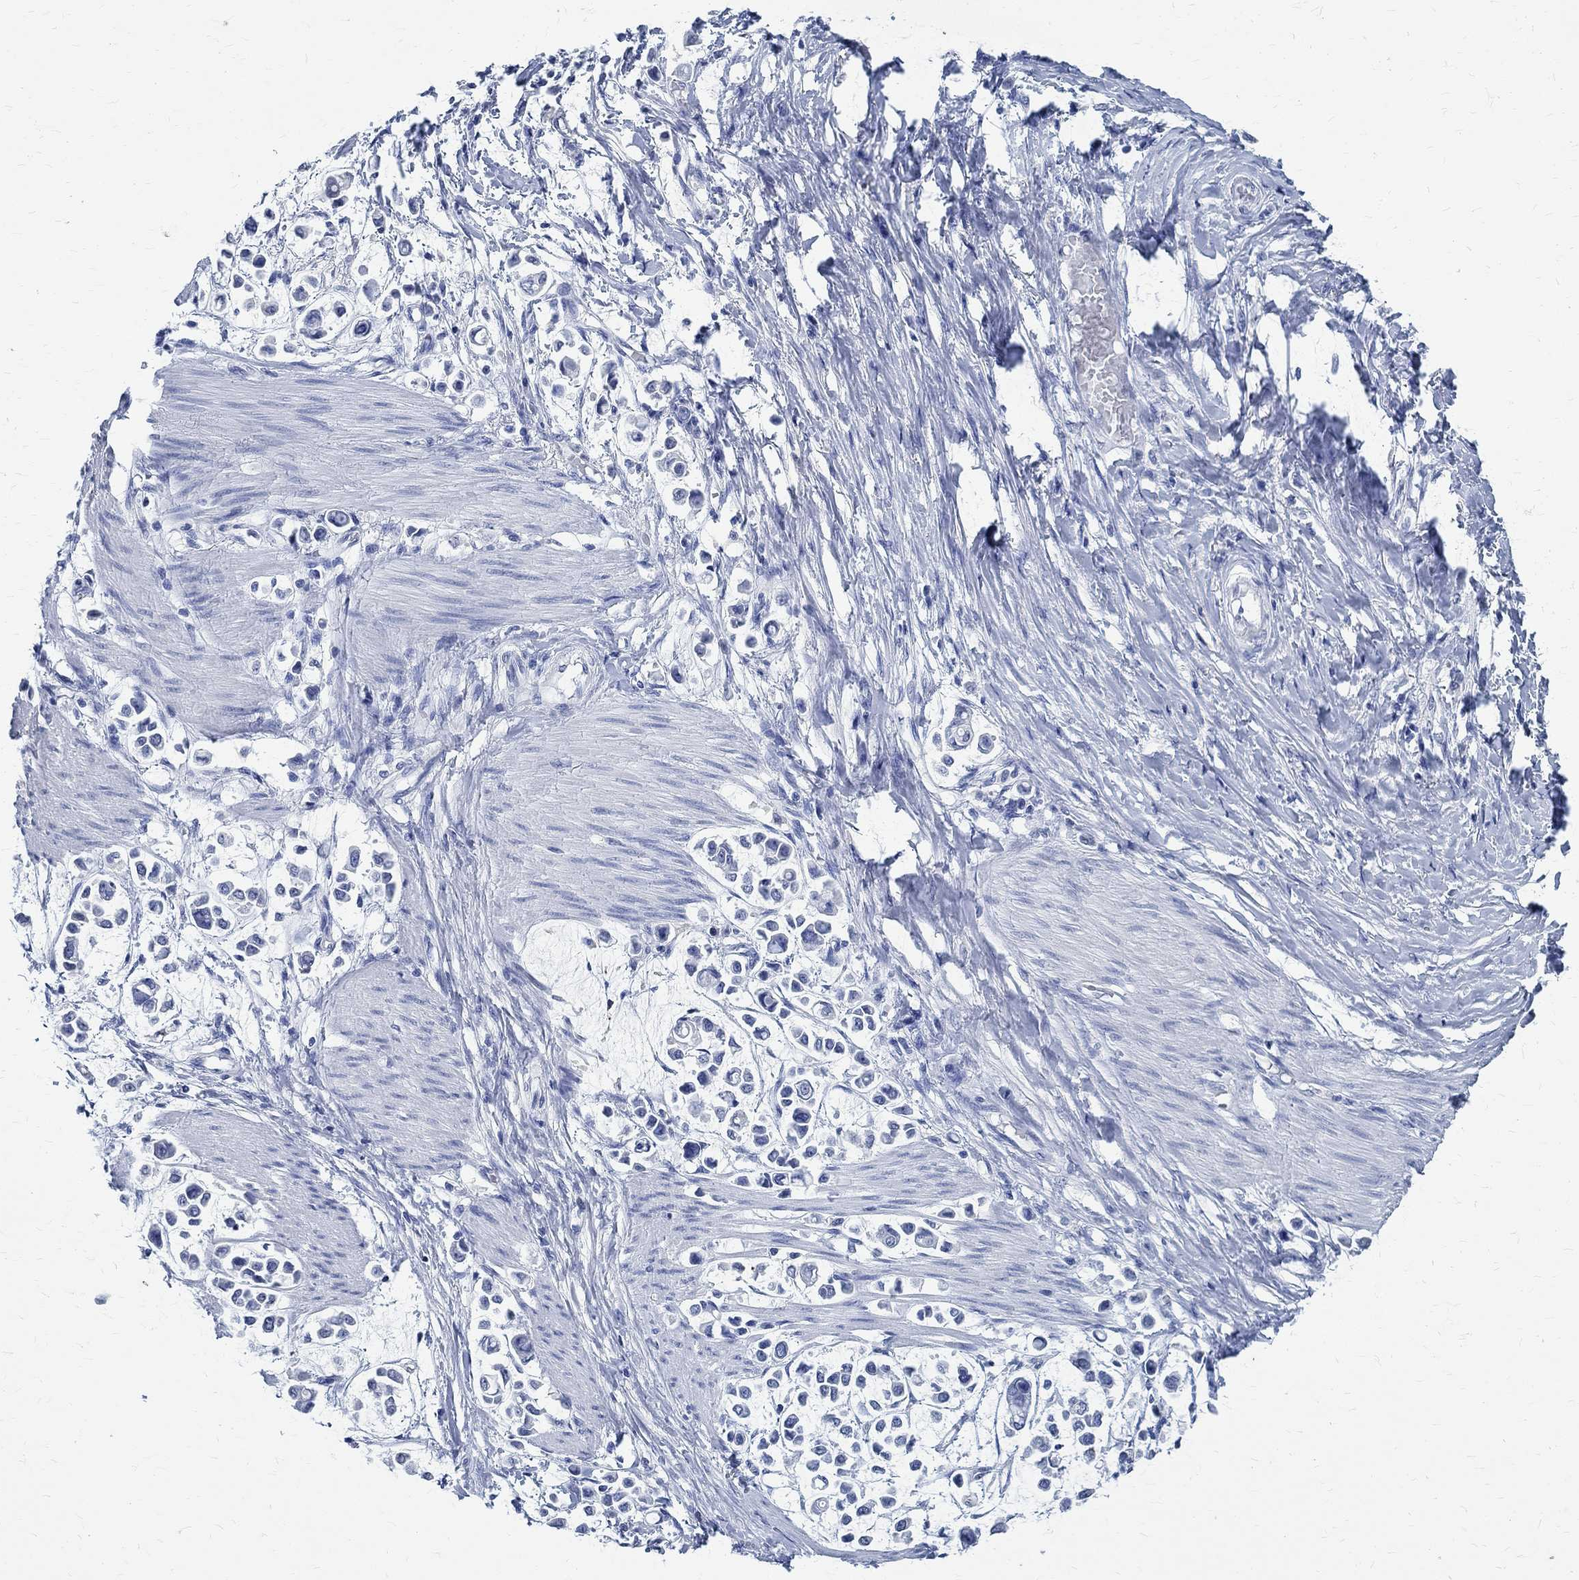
{"staining": {"intensity": "negative", "quantity": "none", "location": "none"}, "tissue": "stomach cancer", "cell_type": "Tumor cells", "image_type": "cancer", "snomed": [{"axis": "morphology", "description": "Adenocarcinoma, NOS"}, {"axis": "topography", "description": "Stomach"}], "caption": "Tumor cells show no significant protein positivity in stomach adenocarcinoma.", "gene": "TMEM221", "patient": {"sex": "male", "age": 82}}